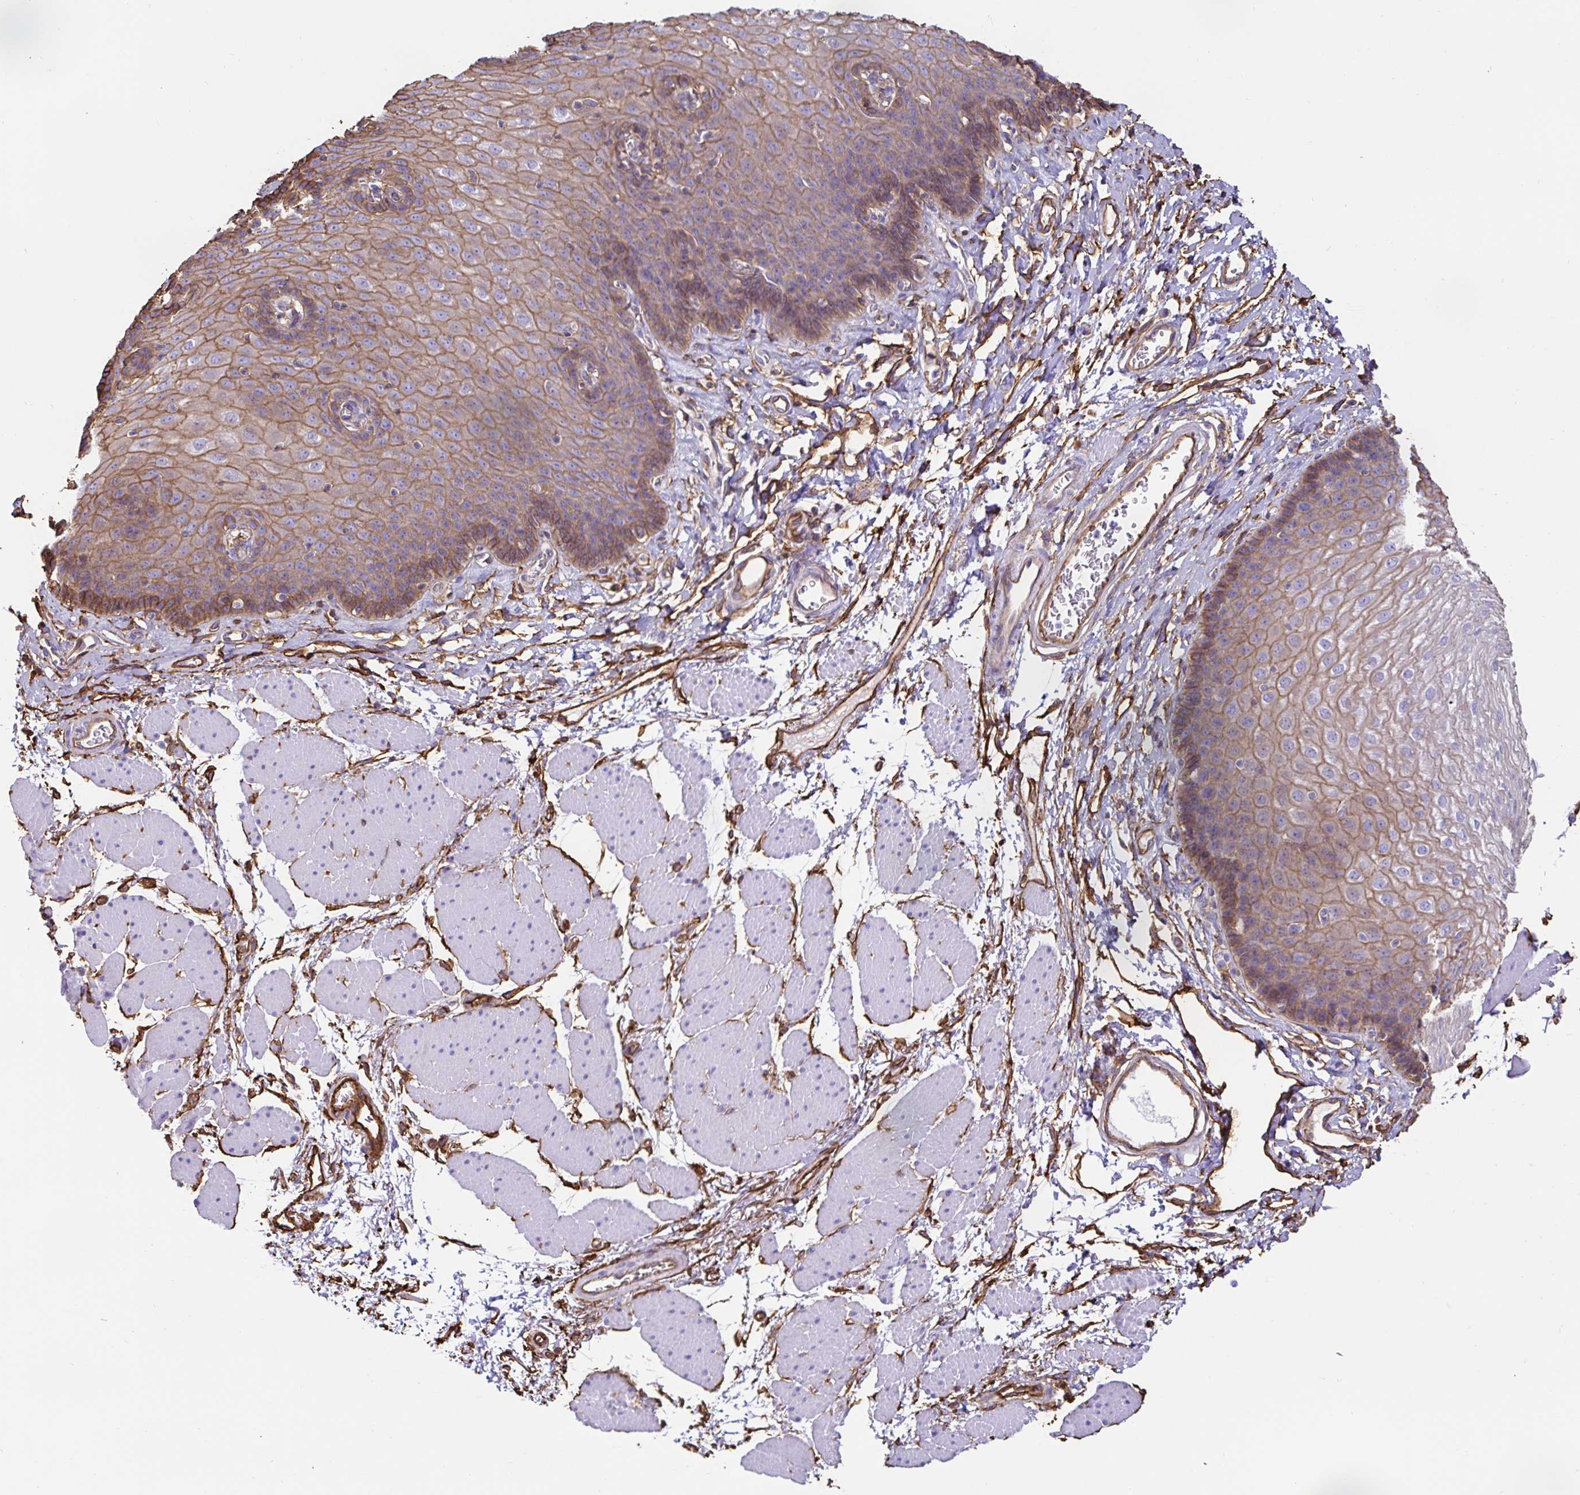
{"staining": {"intensity": "moderate", "quantity": ">75%", "location": "cytoplasmic/membranous"}, "tissue": "esophagus", "cell_type": "Squamous epithelial cells", "image_type": "normal", "snomed": [{"axis": "morphology", "description": "Normal tissue, NOS"}, {"axis": "topography", "description": "Esophagus"}], "caption": "Protein expression by IHC reveals moderate cytoplasmic/membranous positivity in approximately >75% of squamous epithelial cells in normal esophagus.", "gene": "ANXA2", "patient": {"sex": "female", "age": 81}}